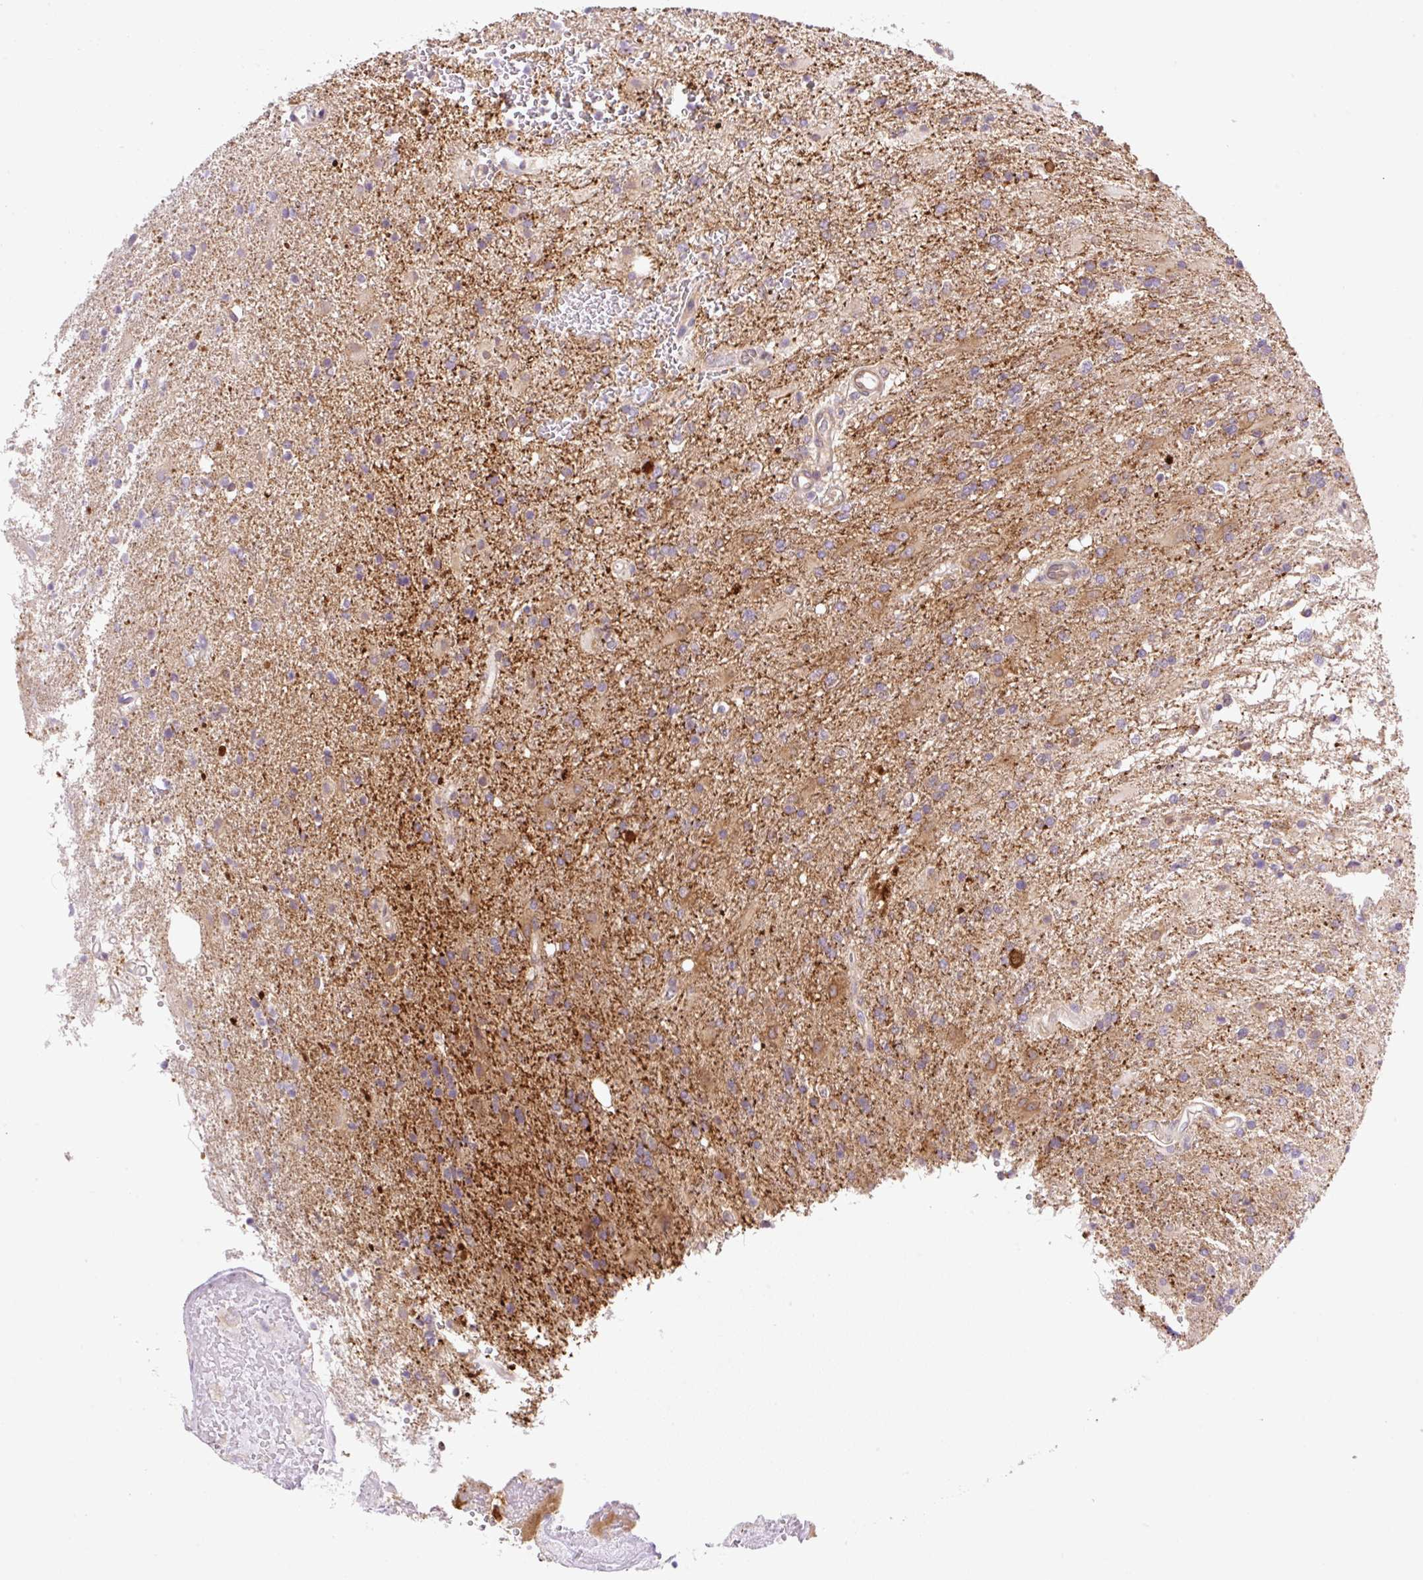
{"staining": {"intensity": "moderate", "quantity": "25%-75%", "location": "cytoplasmic/membranous"}, "tissue": "glioma", "cell_type": "Tumor cells", "image_type": "cancer", "snomed": [{"axis": "morphology", "description": "Glioma, malignant, High grade"}, {"axis": "topography", "description": "Brain"}], "caption": "Glioma tissue shows moderate cytoplasmic/membranous expression in about 25%-75% of tumor cells, visualized by immunohistochemistry. The staining was performed using DAB (3,3'-diaminobenzidine) to visualize the protein expression in brown, while the nuclei were stained in blue with hematoxylin (Magnification: 20x).", "gene": "CAMK2B", "patient": {"sex": "male", "age": 56}}